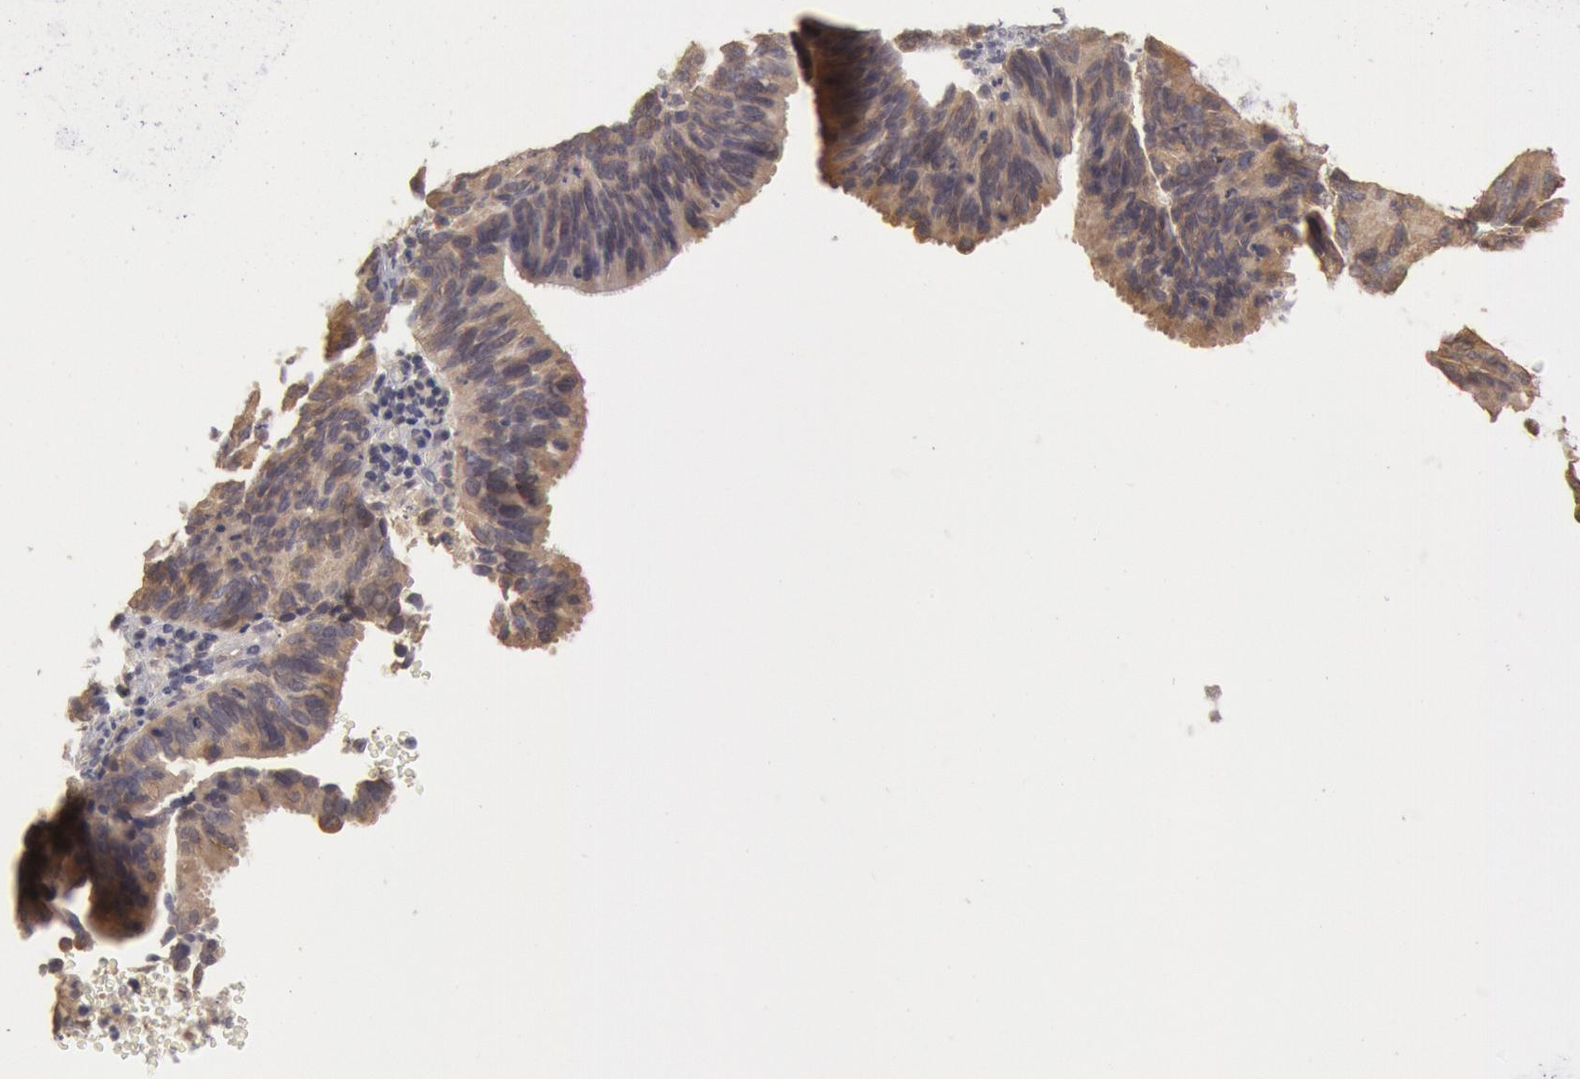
{"staining": {"intensity": "weak", "quantity": ">75%", "location": "cytoplasmic/membranous"}, "tissue": "ovarian cancer", "cell_type": "Tumor cells", "image_type": "cancer", "snomed": [{"axis": "morphology", "description": "Carcinoma, endometroid"}, {"axis": "topography", "description": "Ovary"}], "caption": "Tumor cells display low levels of weak cytoplasmic/membranous staining in approximately >75% of cells in human endometroid carcinoma (ovarian).", "gene": "ZFP36L1", "patient": {"sex": "female", "age": 52}}